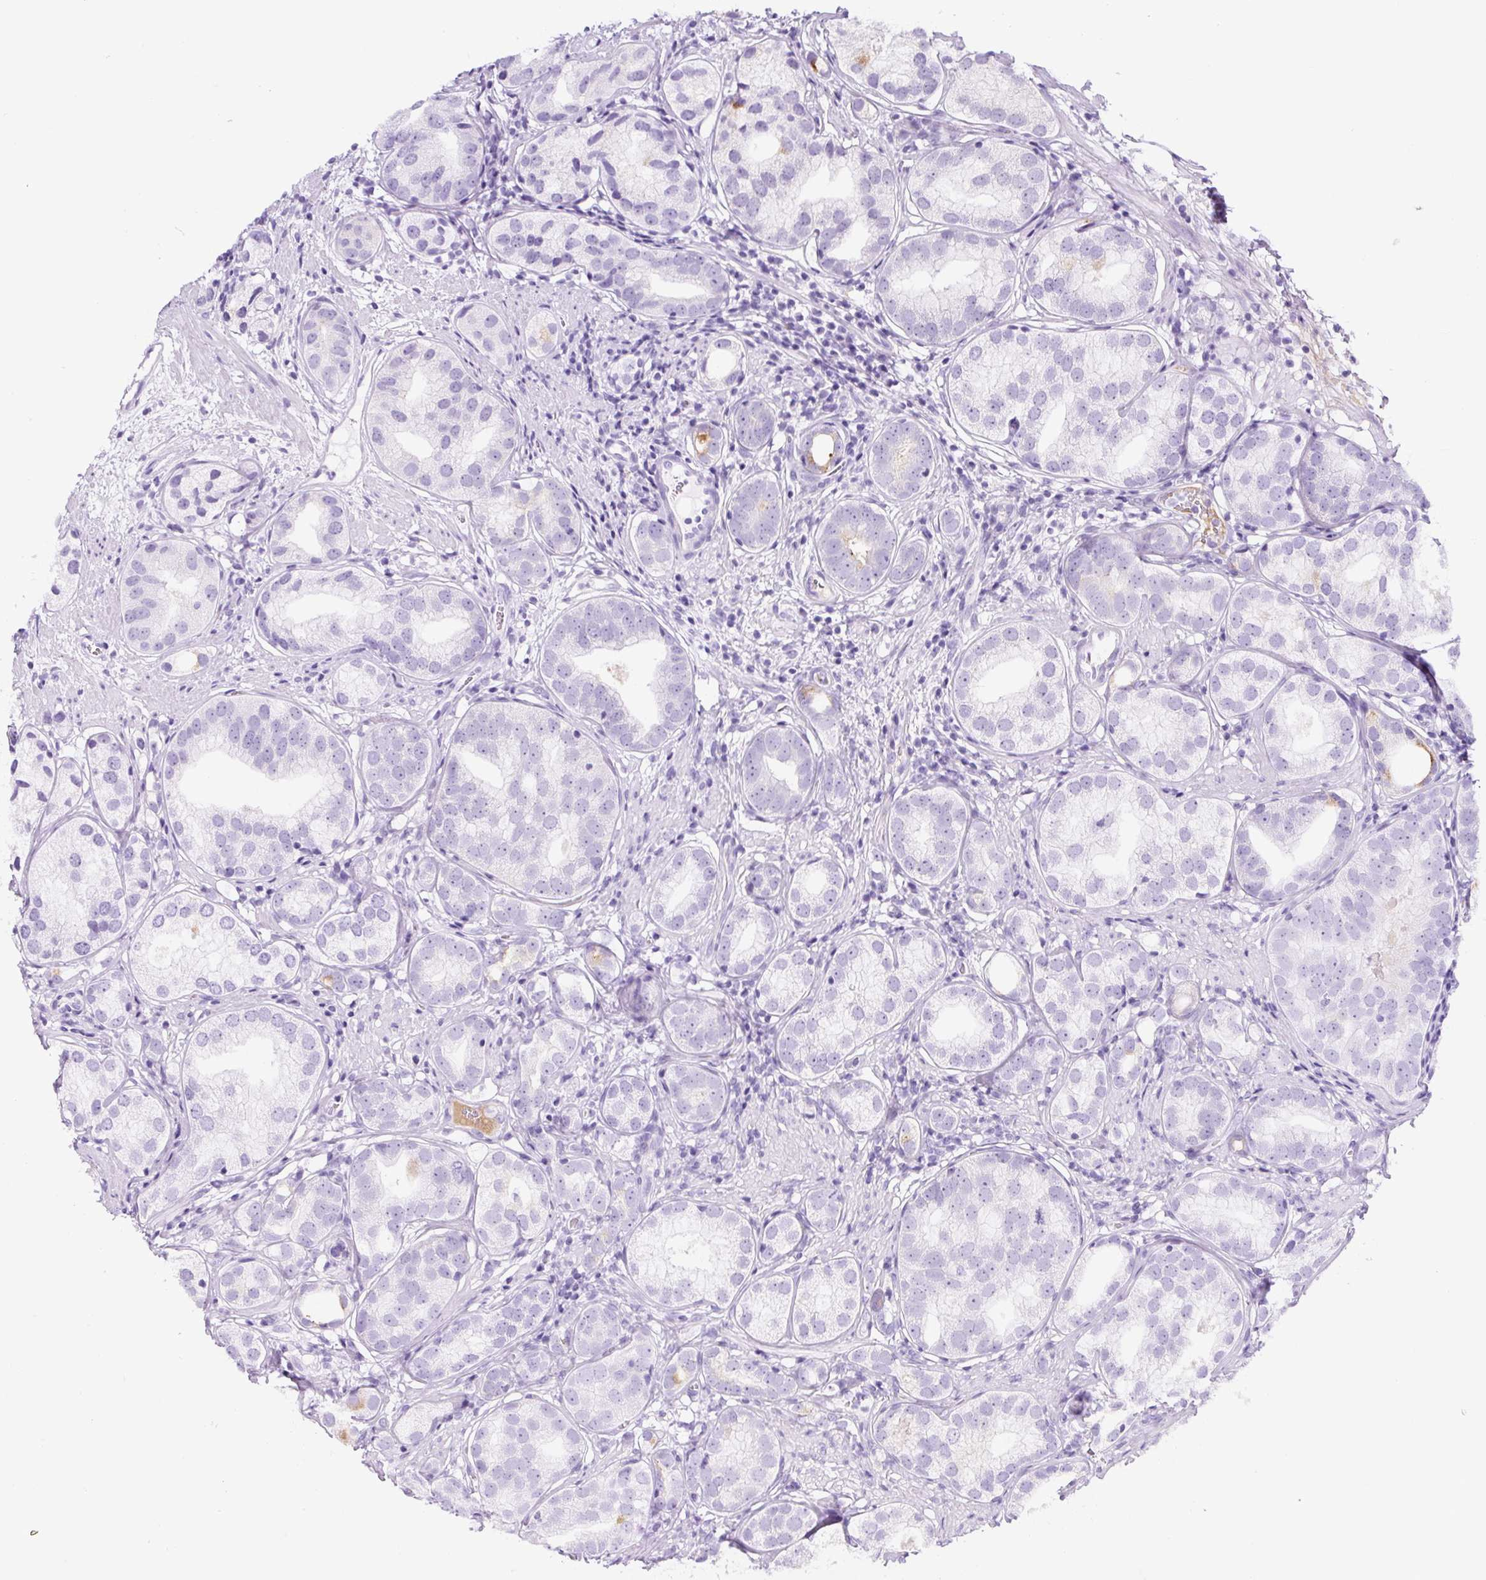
{"staining": {"intensity": "negative", "quantity": "none", "location": "none"}, "tissue": "prostate cancer", "cell_type": "Tumor cells", "image_type": "cancer", "snomed": [{"axis": "morphology", "description": "Adenocarcinoma, High grade"}, {"axis": "topography", "description": "Prostate"}], "caption": "DAB immunohistochemical staining of human high-grade adenocarcinoma (prostate) shows no significant positivity in tumor cells.", "gene": "TMEM200B", "patient": {"sex": "male", "age": 82}}